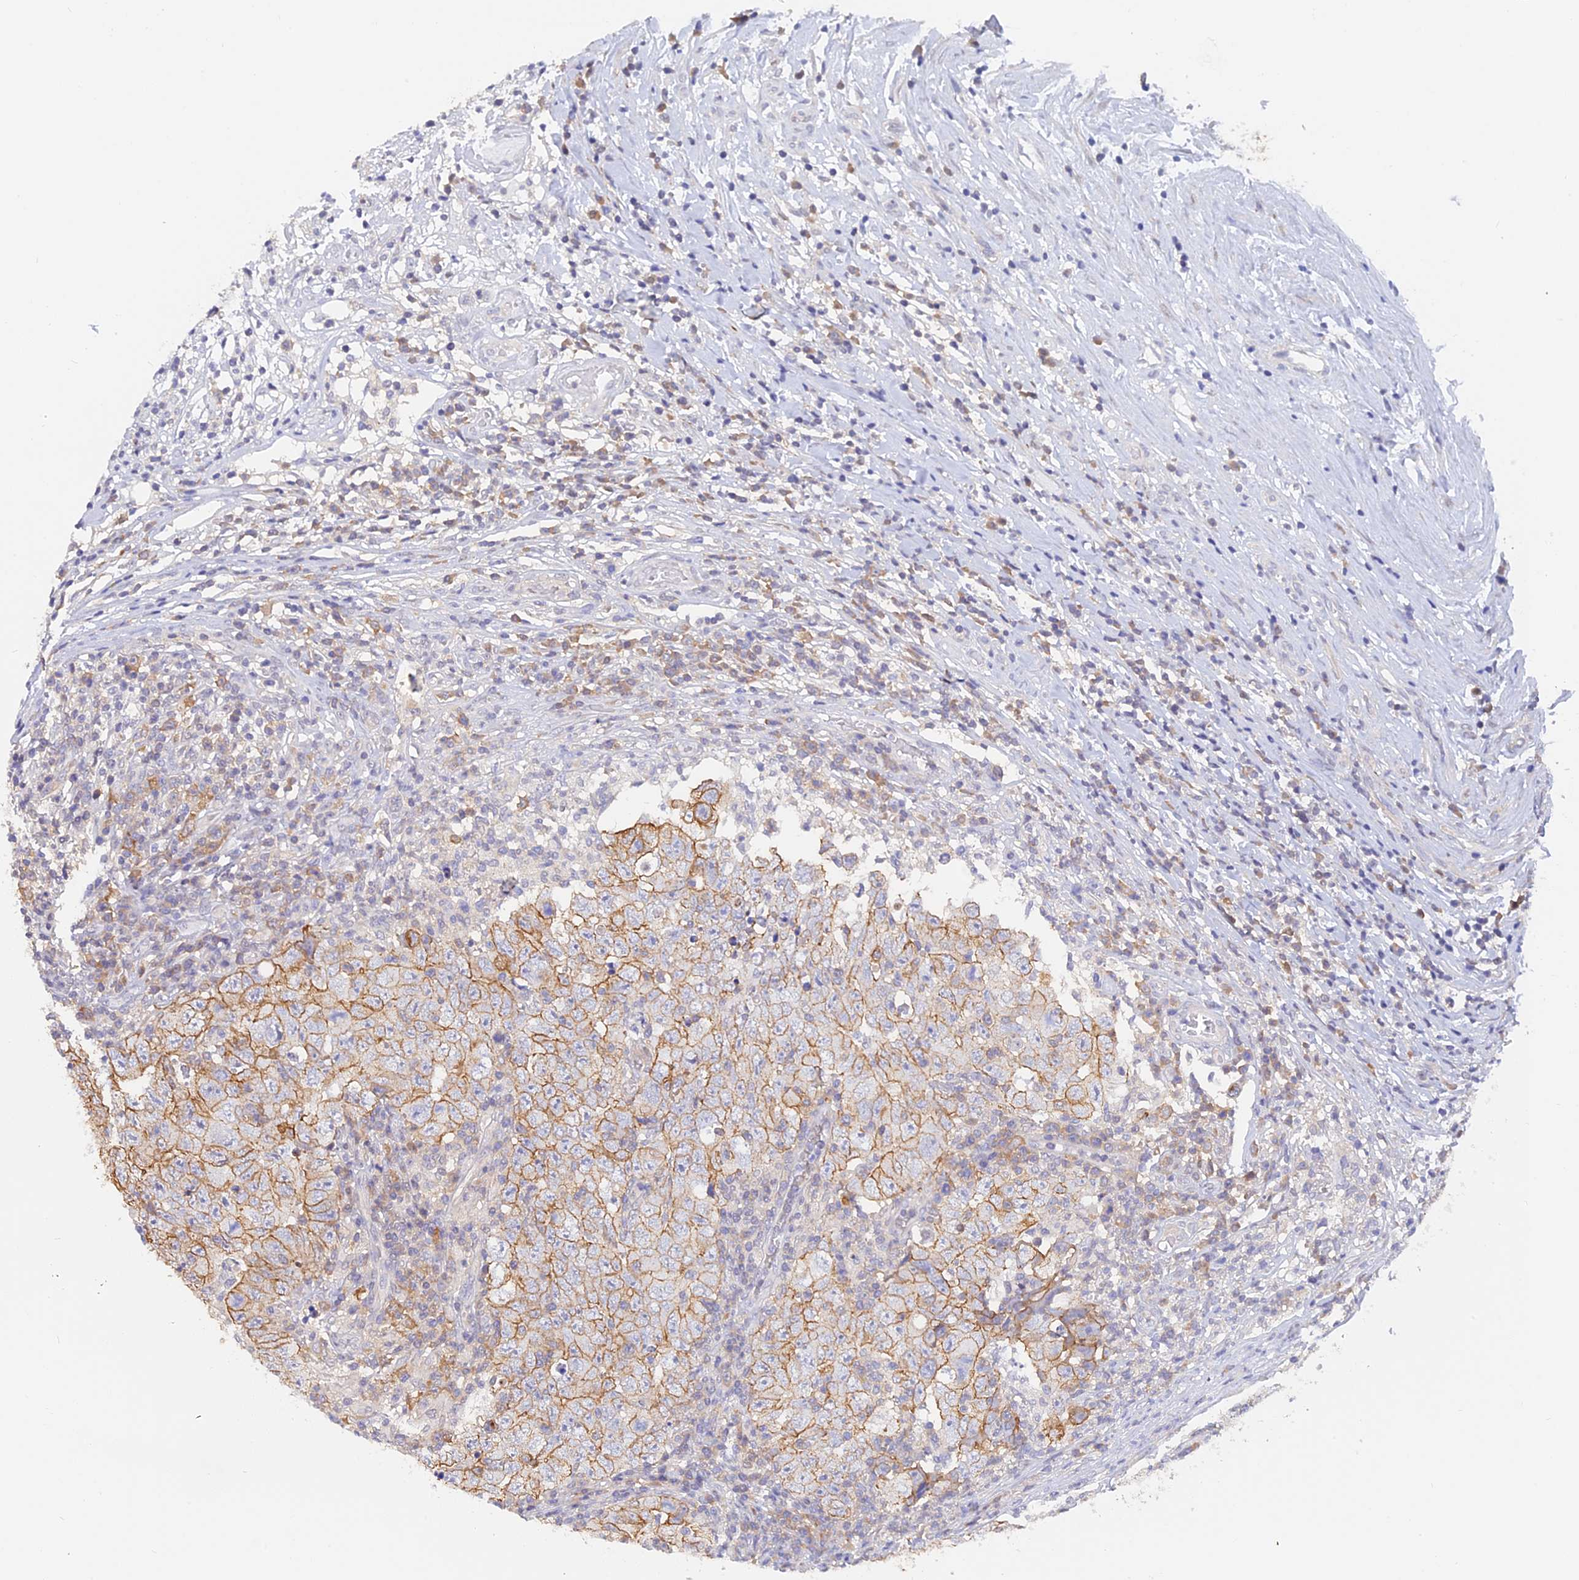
{"staining": {"intensity": "moderate", "quantity": ">75%", "location": "cytoplasmic/membranous"}, "tissue": "testis cancer", "cell_type": "Tumor cells", "image_type": "cancer", "snomed": [{"axis": "morphology", "description": "Carcinoma, Embryonal, NOS"}, {"axis": "topography", "description": "Testis"}], "caption": "Protein expression analysis of human testis cancer (embryonal carcinoma) reveals moderate cytoplasmic/membranous positivity in approximately >75% of tumor cells.", "gene": "STUB1", "patient": {"sex": "male", "age": 26}}